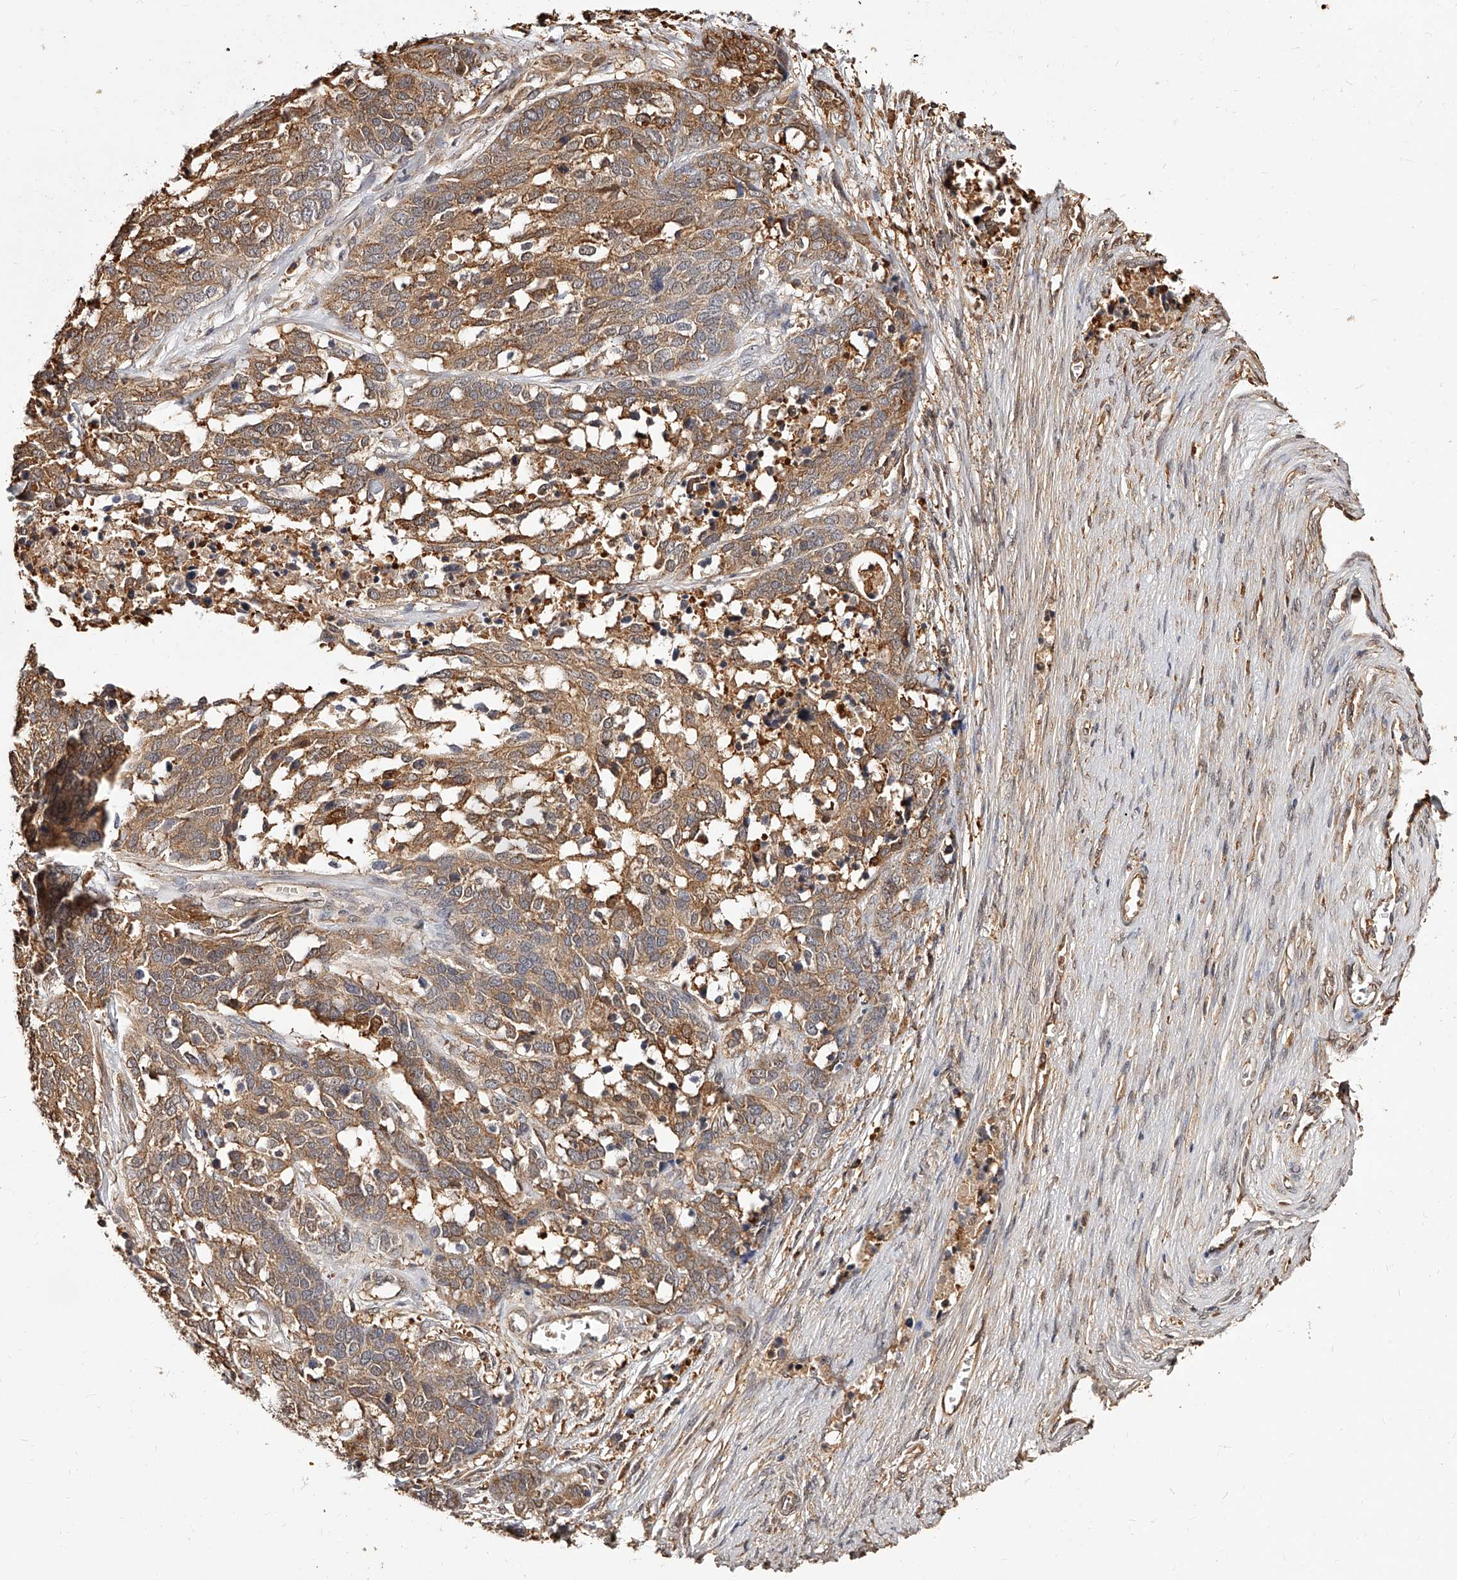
{"staining": {"intensity": "moderate", "quantity": ">75%", "location": "cytoplasmic/membranous"}, "tissue": "ovarian cancer", "cell_type": "Tumor cells", "image_type": "cancer", "snomed": [{"axis": "morphology", "description": "Cystadenocarcinoma, serous, NOS"}, {"axis": "topography", "description": "Ovary"}], "caption": "Ovarian cancer stained for a protein (brown) demonstrates moderate cytoplasmic/membranous positive positivity in approximately >75% of tumor cells.", "gene": "ZNF582", "patient": {"sex": "female", "age": 44}}